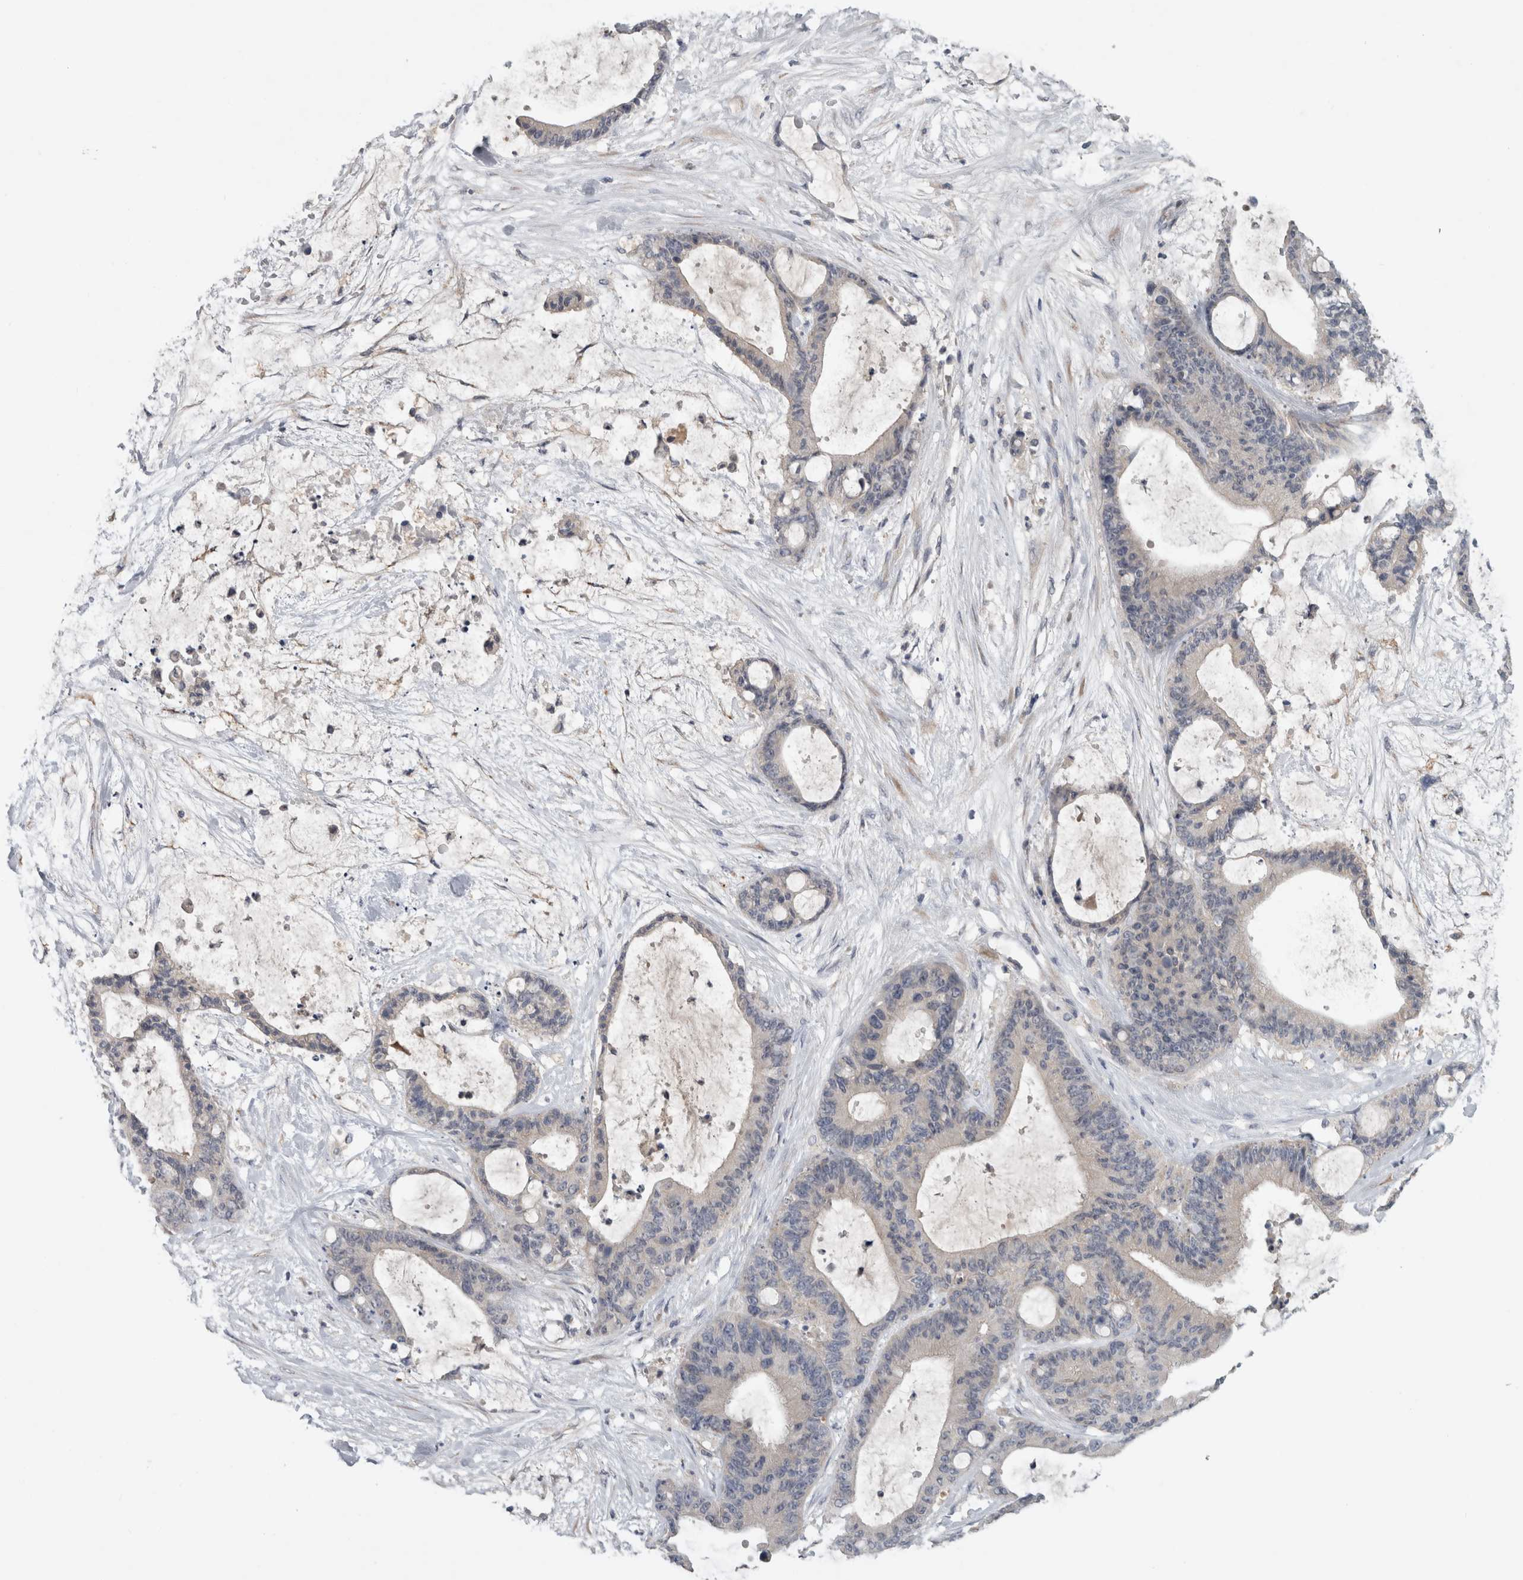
{"staining": {"intensity": "negative", "quantity": "none", "location": "none"}, "tissue": "liver cancer", "cell_type": "Tumor cells", "image_type": "cancer", "snomed": [{"axis": "morphology", "description": "Cholangiocarcinoma"}, {"axis": "topography", "description": "Liver"}], "caption": "Immunohistochemistry (IHC) histopathology image of human liver cholangiocarcinoma stained for a protein (brown), which demonstrates no expression in tumor cells.", "gene": "SLC22A11", "patient": {"sex": "female", "age": 73}}